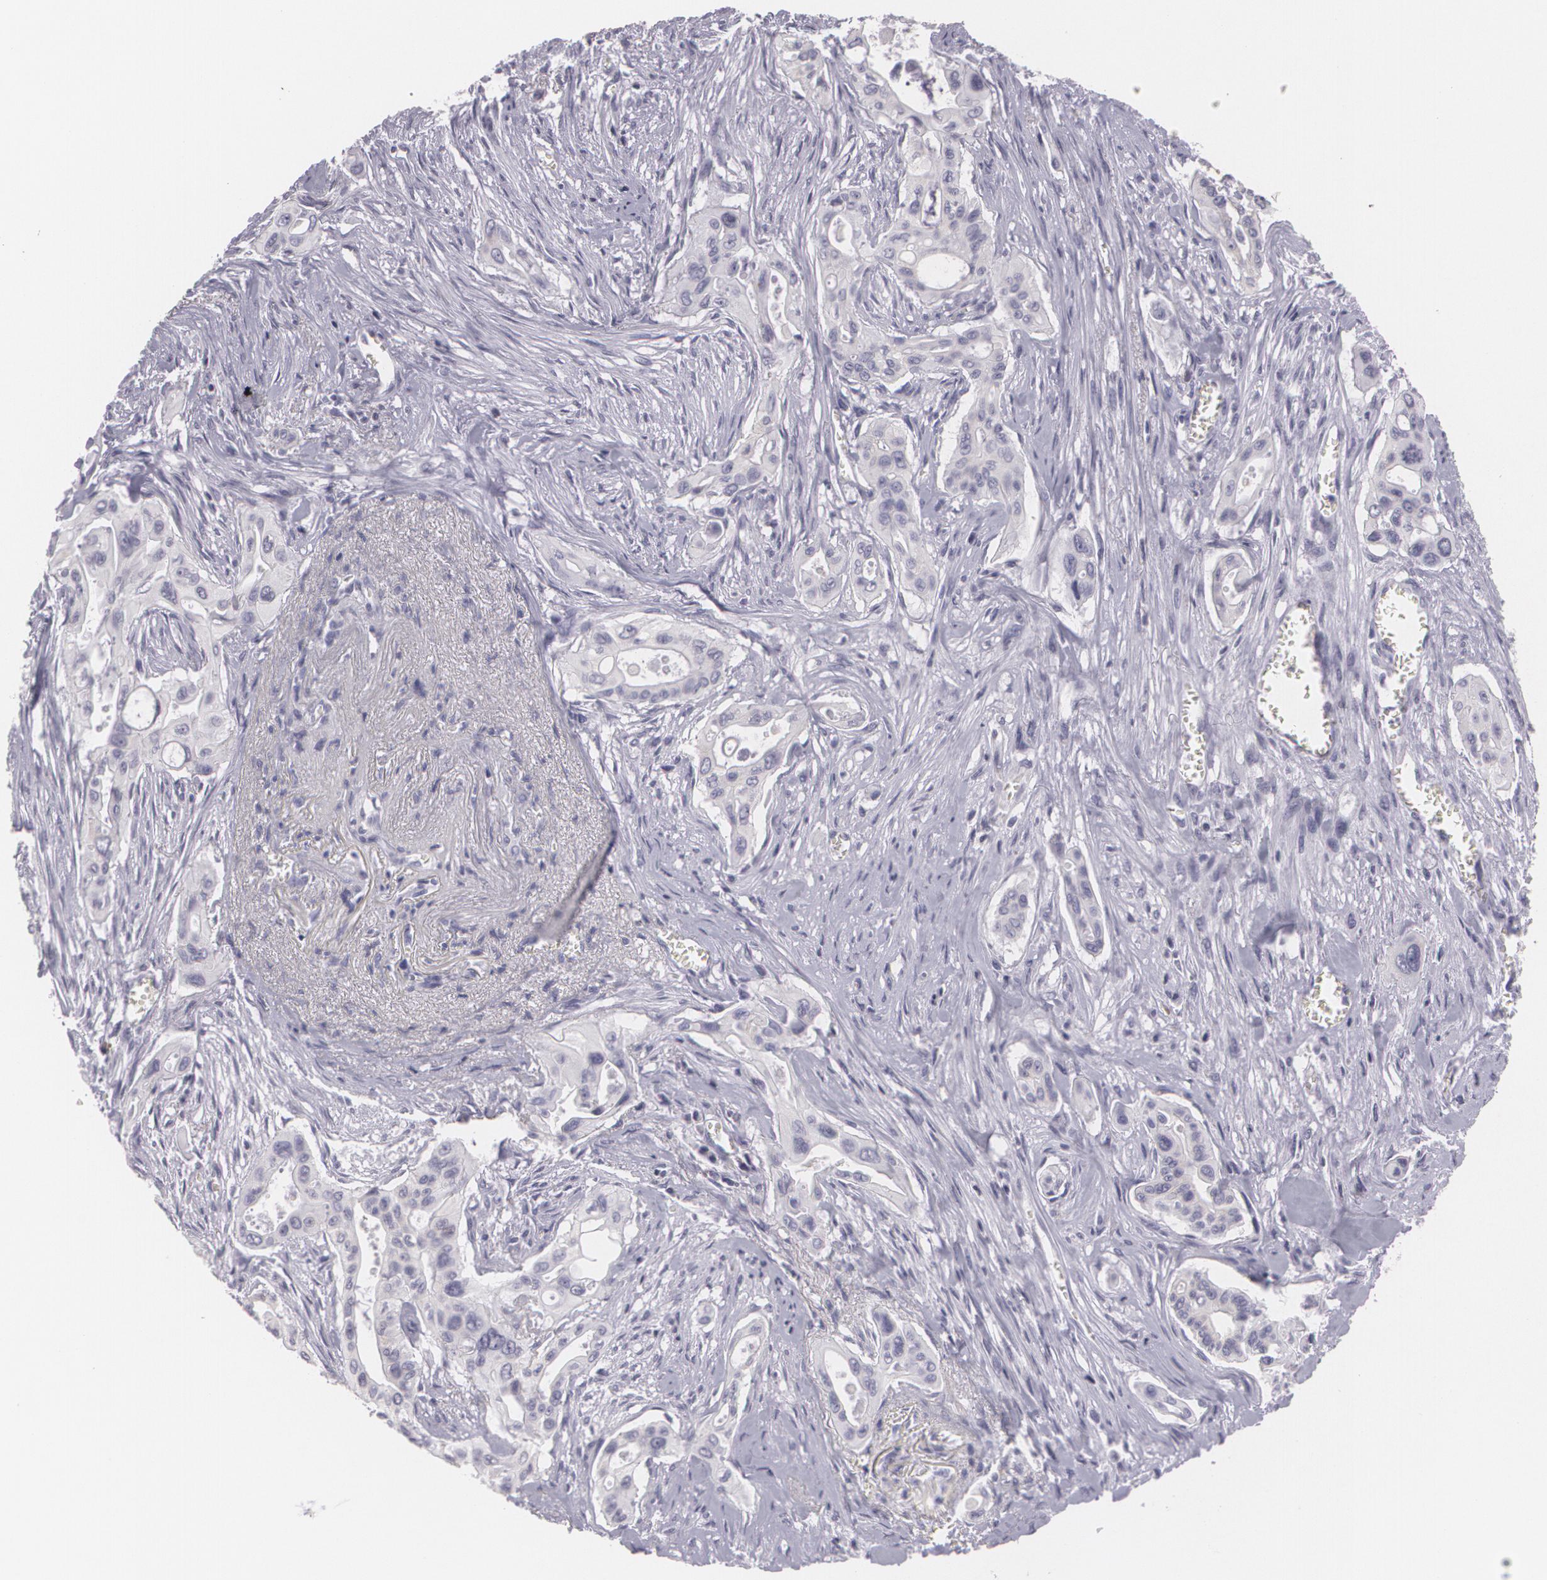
{"staining": {"intensity": "negative", "quantity": "none", "location": "none"}, "tissue": "pancreatic cancer", "cell_type": "Tumor cells", "image_type": "cancer", "snomed": [{"axis": "morphology", "description": "Adenocarcinoma, NOS"}, {"axis": "topography", "description": "Pancreas"}], "caption": "IHC histopathology image of human adenocarcinoma (pancreatic) stained for a protein (brown), which demonstrates no expression in tumor cells.", "gene": "MAP2", "patient": {"sex": "male", "age": 77}}